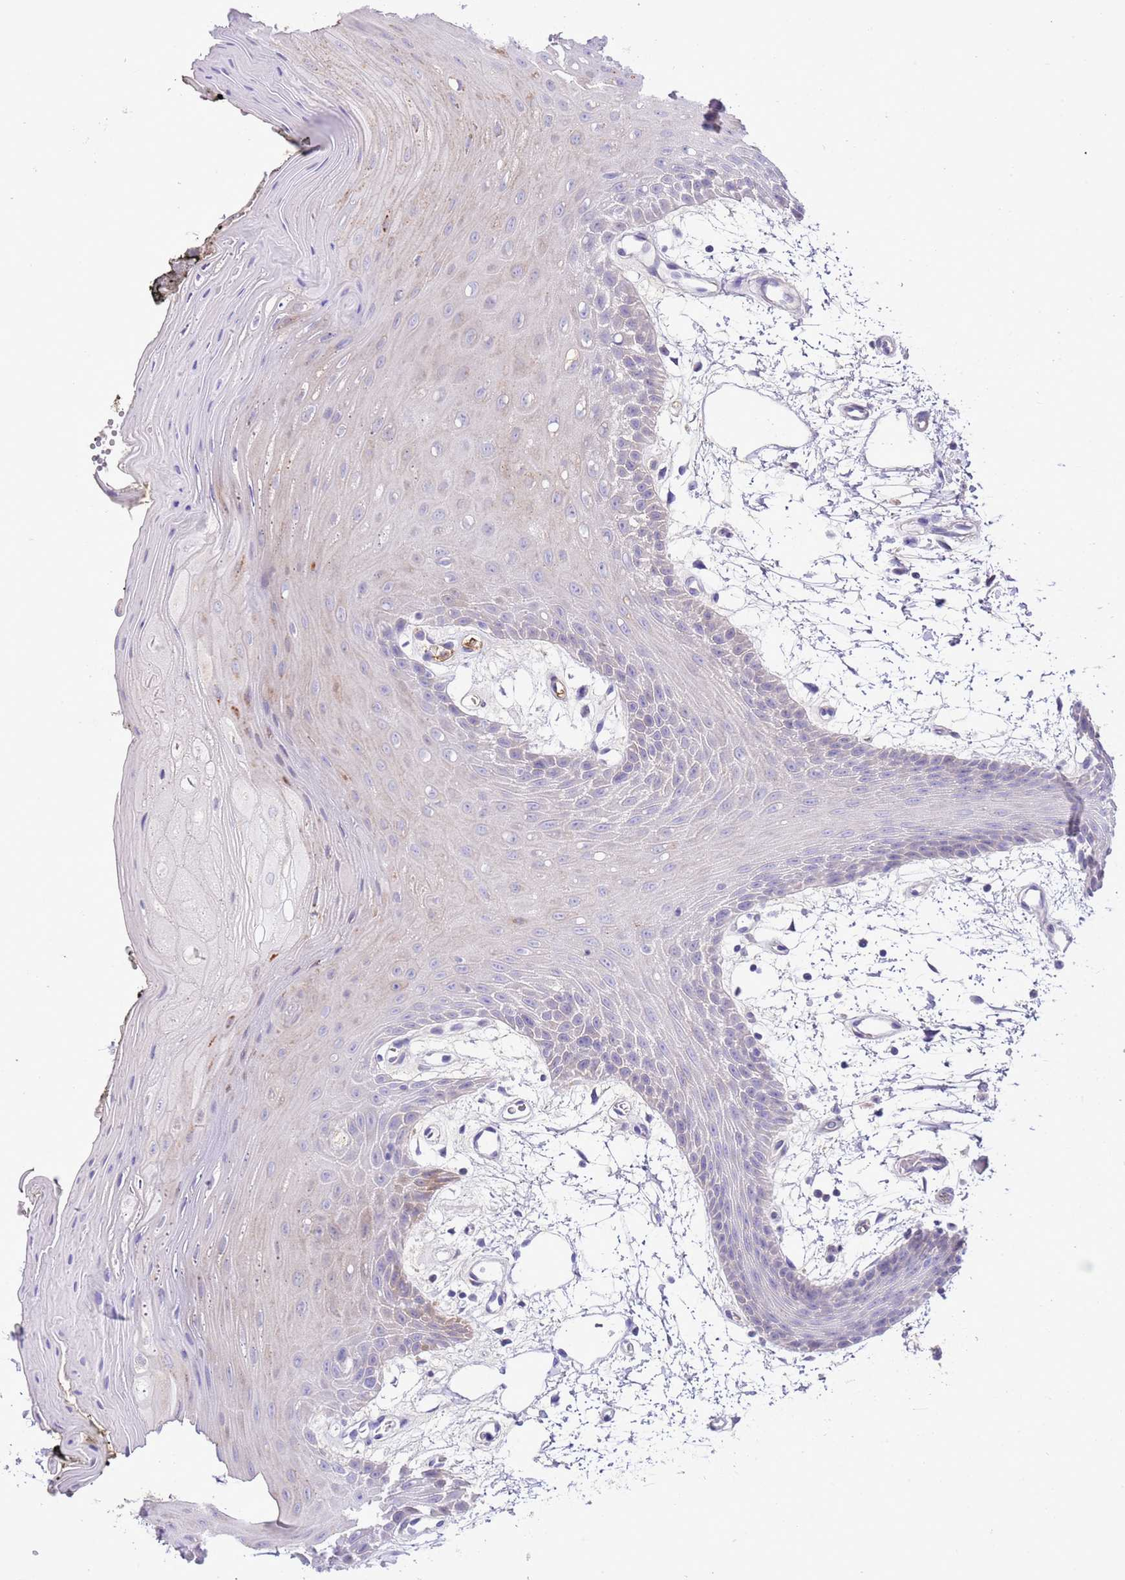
{"staining": {"intensity": "weak", "quantity": "<25%", "location": "cytoplasmic/membranous"}, "tissue": "oral mucosa", "cell_type": "Squamous epithelial cells", "image_type": "normal", "snomed": [{"axis": "morphology", "description": "Normal tissue, NOS"}, {"axis": "topography", "description": "Oral tissue"}, {"axis": "topography", "description": "Tounge, NOS"}], "caption": "Micrograph shows no significant protein expression in squamous epithelial cells of normal oral mucosa.", "gene": "PRR32", "patient": {"sex": "female", "age": 59}}